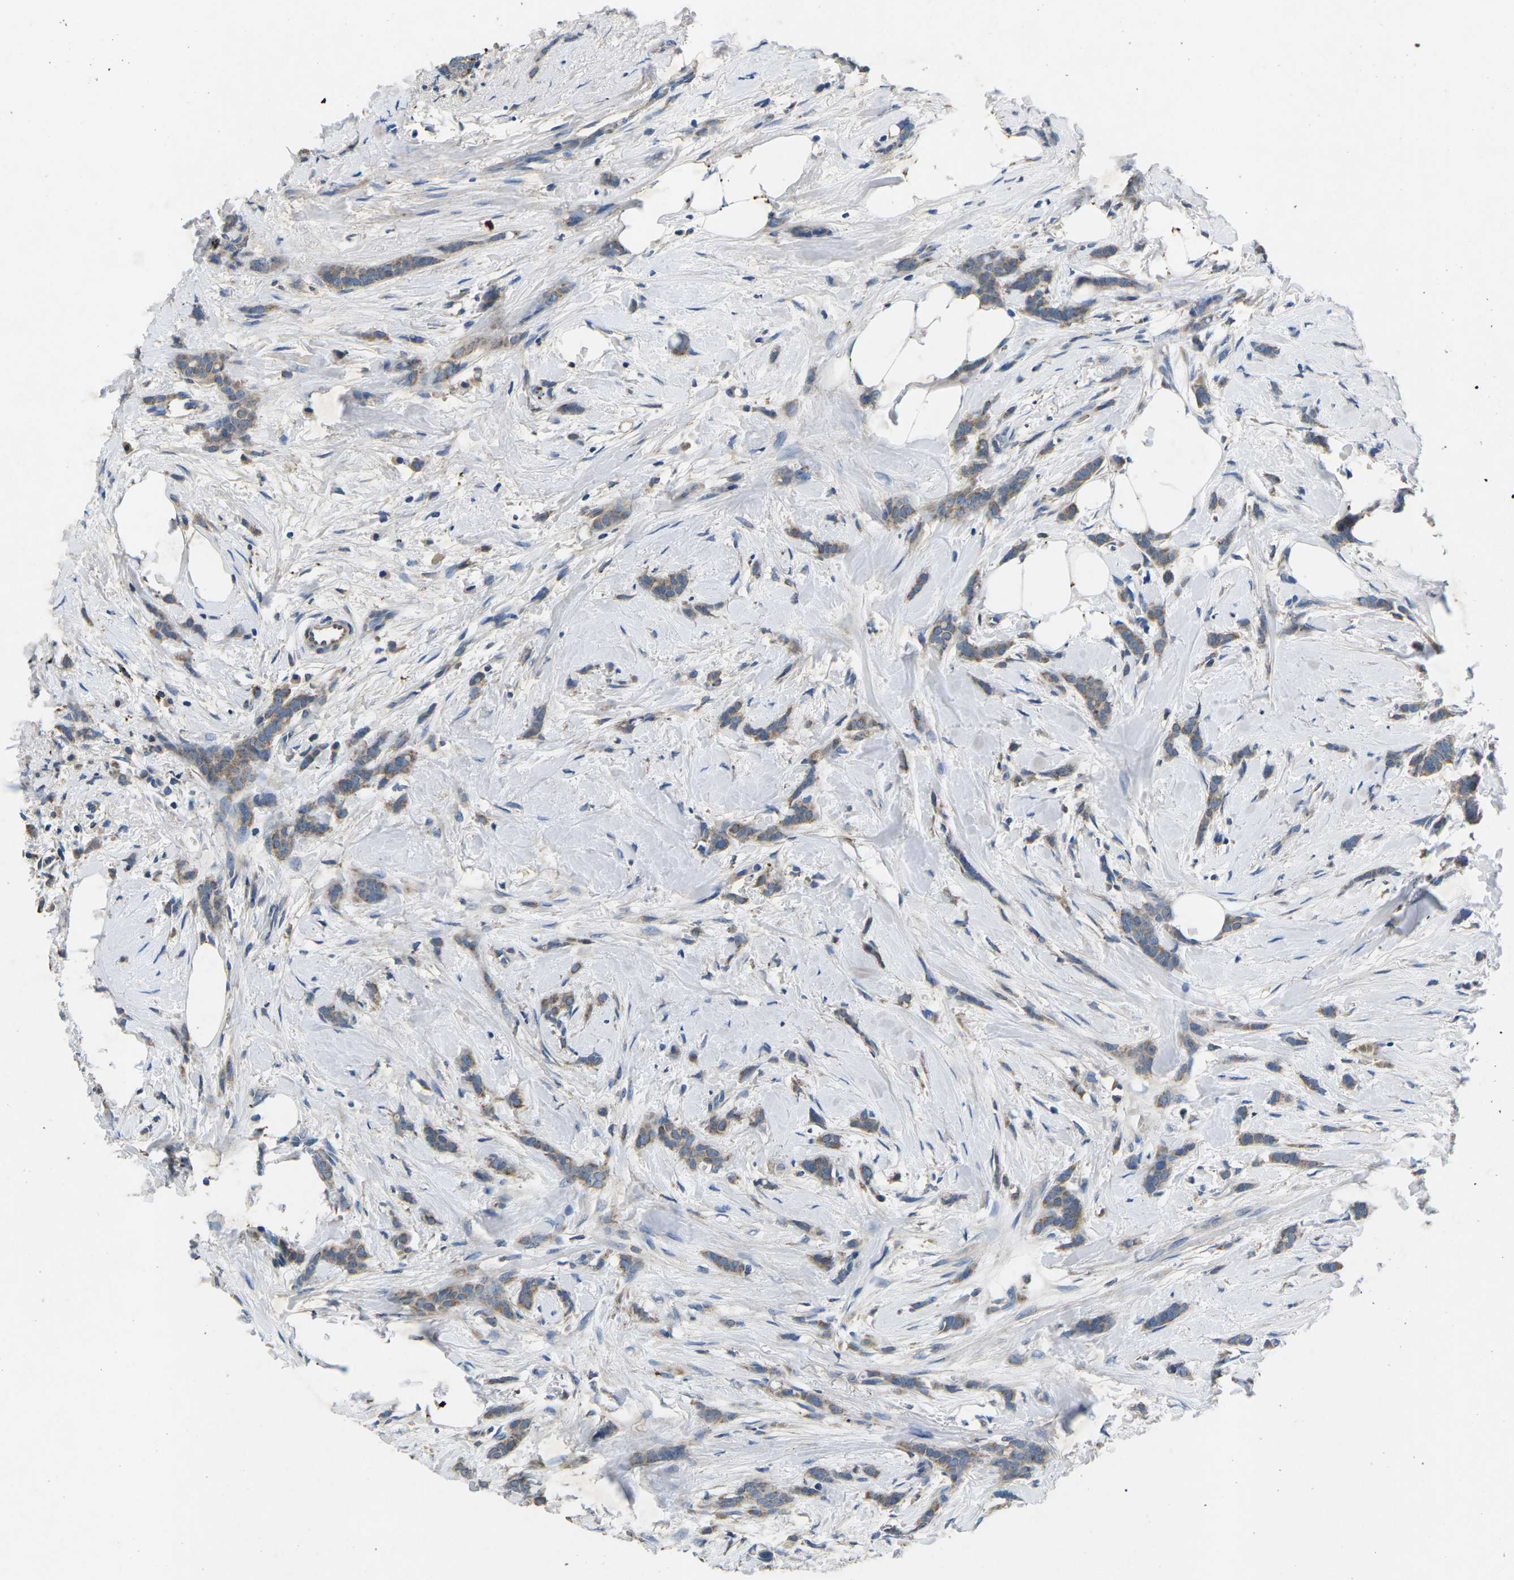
{"staining": {"intensity": "weak", "quantity": ">75%", "location": "cytoplasmic/membranous"}, "tissue": "breast cancer", "cell_type": "Tumor cells", "image_type": "cancer", "snomed": [{"axis": "morphology", "description": "Lobular carcinoma, in situ"}, {"axis": "morphology", "description": "Lobular carcinoma"}, {"axis": "topography", "description": "Breast"}], "caption": "Human breast cancer (lobular carcinoma in situ) stained with a protein marker reveals weak staining in tumor cells.", "gene": "PDCD6IP", "patient": {"sex": "female", "age": 41}}